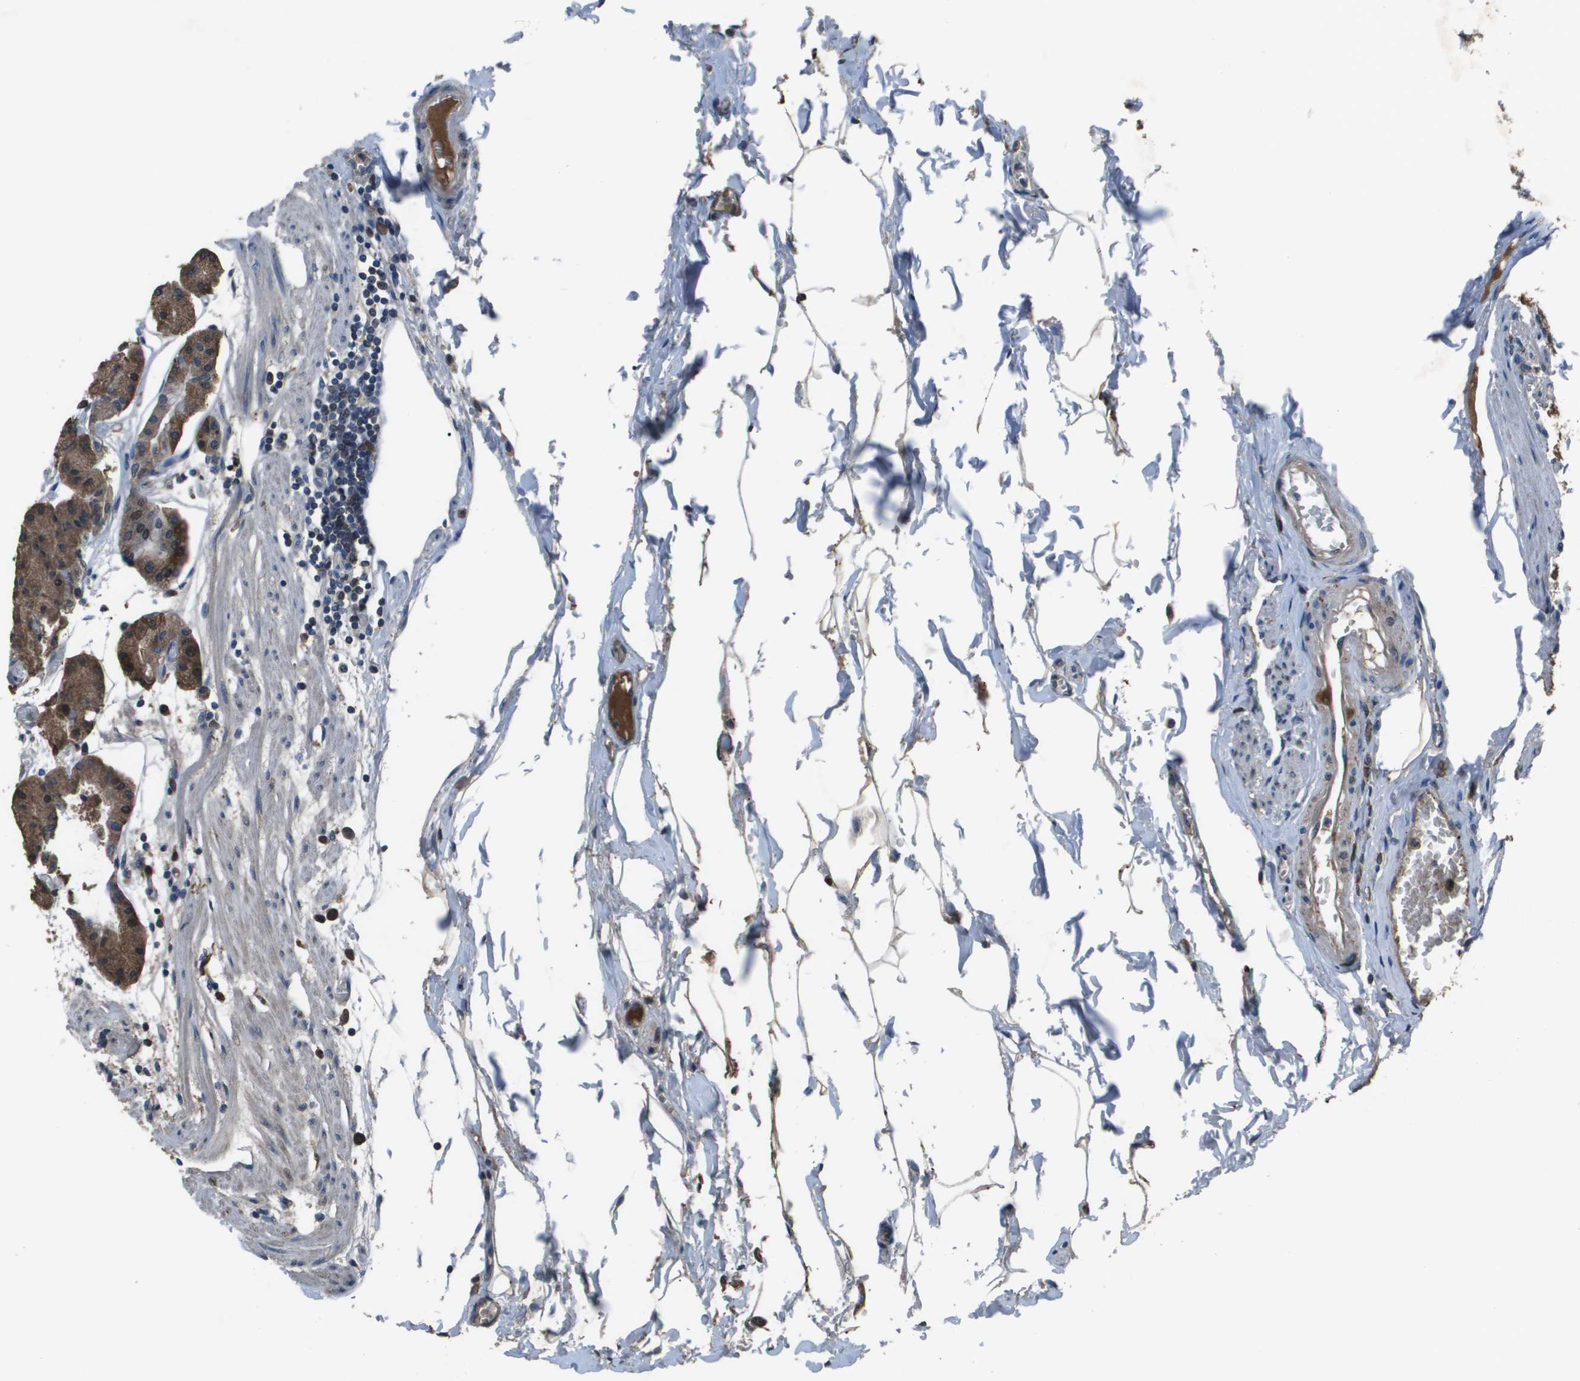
{"staining": {"intensity": "moderate", "quantity": "25%-75%", "location": "cytoplasmic/membranous"}, "tissue": "stomach", "cell_type": "Glandular cells", "image_type": "normal", "snomed": [{"axis": "morphology", "description": "Normal tissue, NOS"}, {"axis": "topography", "description": "Stomach, lower"}], "caption": "Moderate cytoplasmic/membranous protein staining is appreciated in about 25%-75% of glandular cells in stomach. (DAB IHC, brown staining for protein, blue staining for nuclei).", "gene": "GOSR2", "patient": {"sex": "male", "age": 71}}